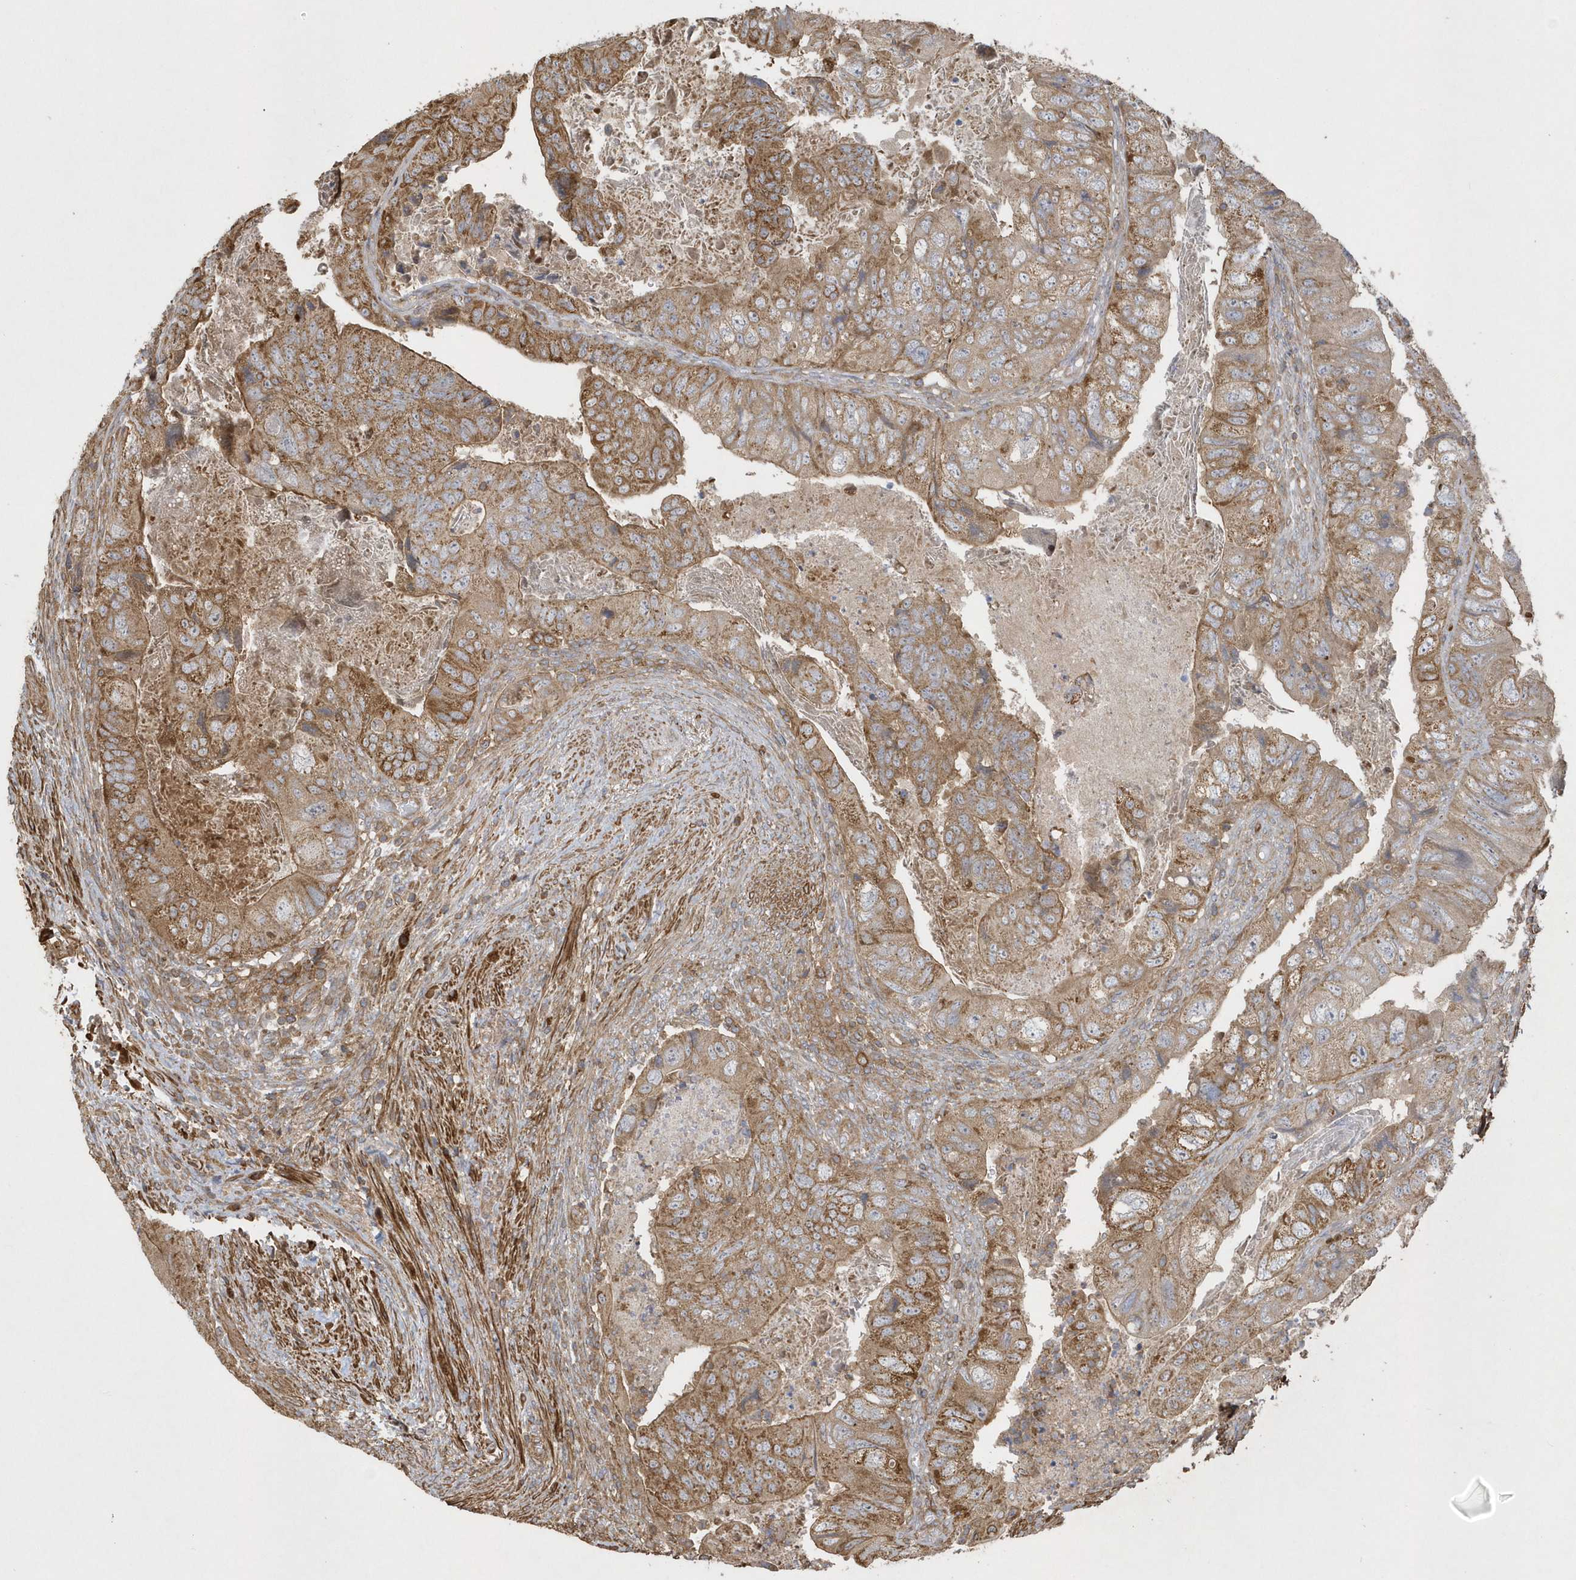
{"staining": {"intensity": "moderate", "quantity": ">75%", "location": "cytoplasmic/membranous"}, "tissue": "colorectal cancer", "cell_type": "Tumor cells", "image_type": "cancer", "snomed": [{"axis": "morphology", "description": "Adenocarcinoma, NOS"}, {"axis": "topography", "description": "Rectum"}], "caption": "Immunohistochemistry of human colorectal adenocarcinoma demonstrates medium levels of moderate cytoplasmic/membranous positivity in approximately >75% of tumor cells.", "gene": "SENP8", "patient": {"sex": "male", "age": 63}}